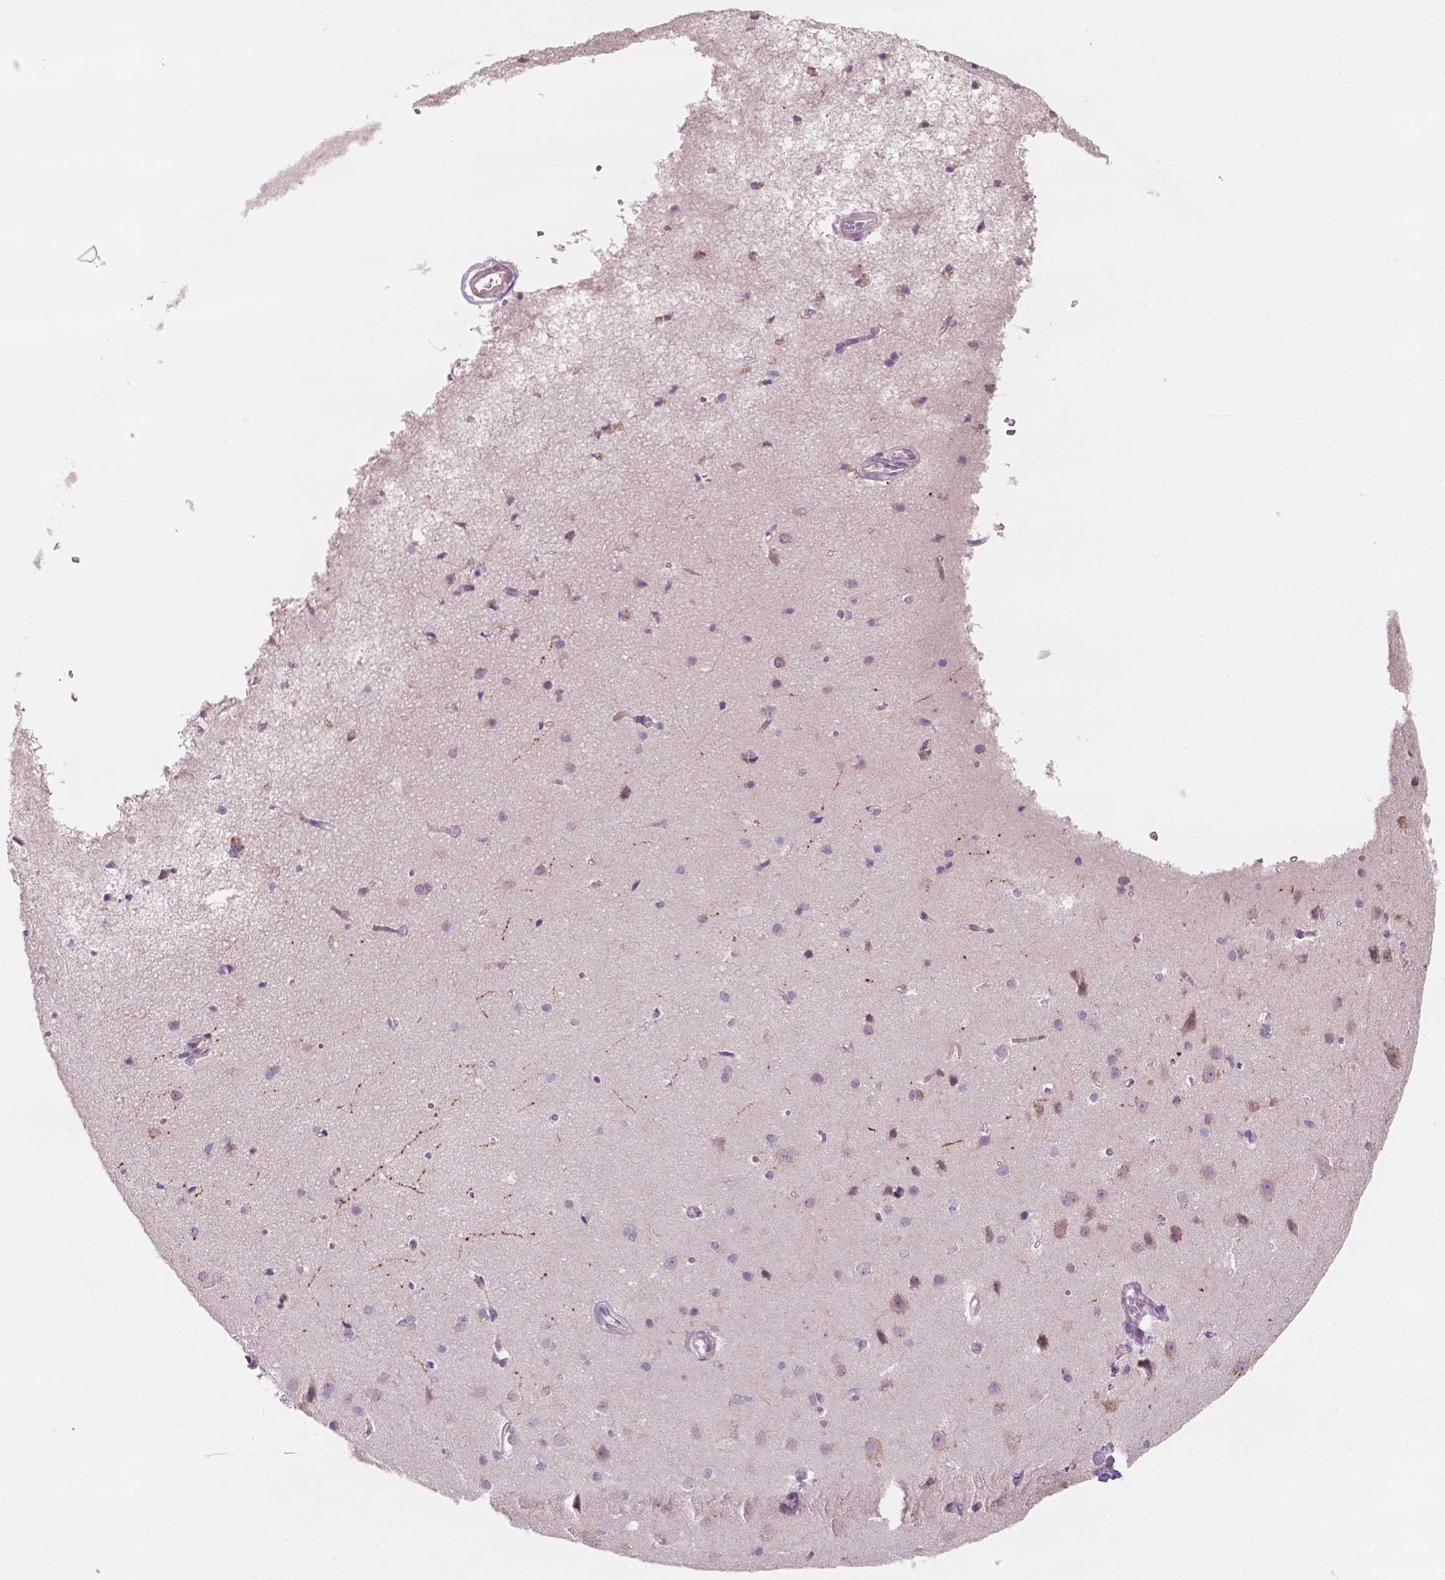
{"staining": {"intensity": "negative", "quantity": "none", "location": "none"}, "tissue": "cerebral cortex", "cell_type": "Endothelial cells", "image_type": "normal", "snomed": [{"axis": "morphology", "description": "Normal tissue, NOS"}, {"axis": "topography", "description": "Cerebral cortex"}], "caption": "Endothelial cells show no significant protein expression in normal cerebral cortex. (DAB immunohistochemistry visualized using brightfield microscopy, high magnification).", "gene": "LRP1B", "patient": {"sex": "male", "age": 37}}